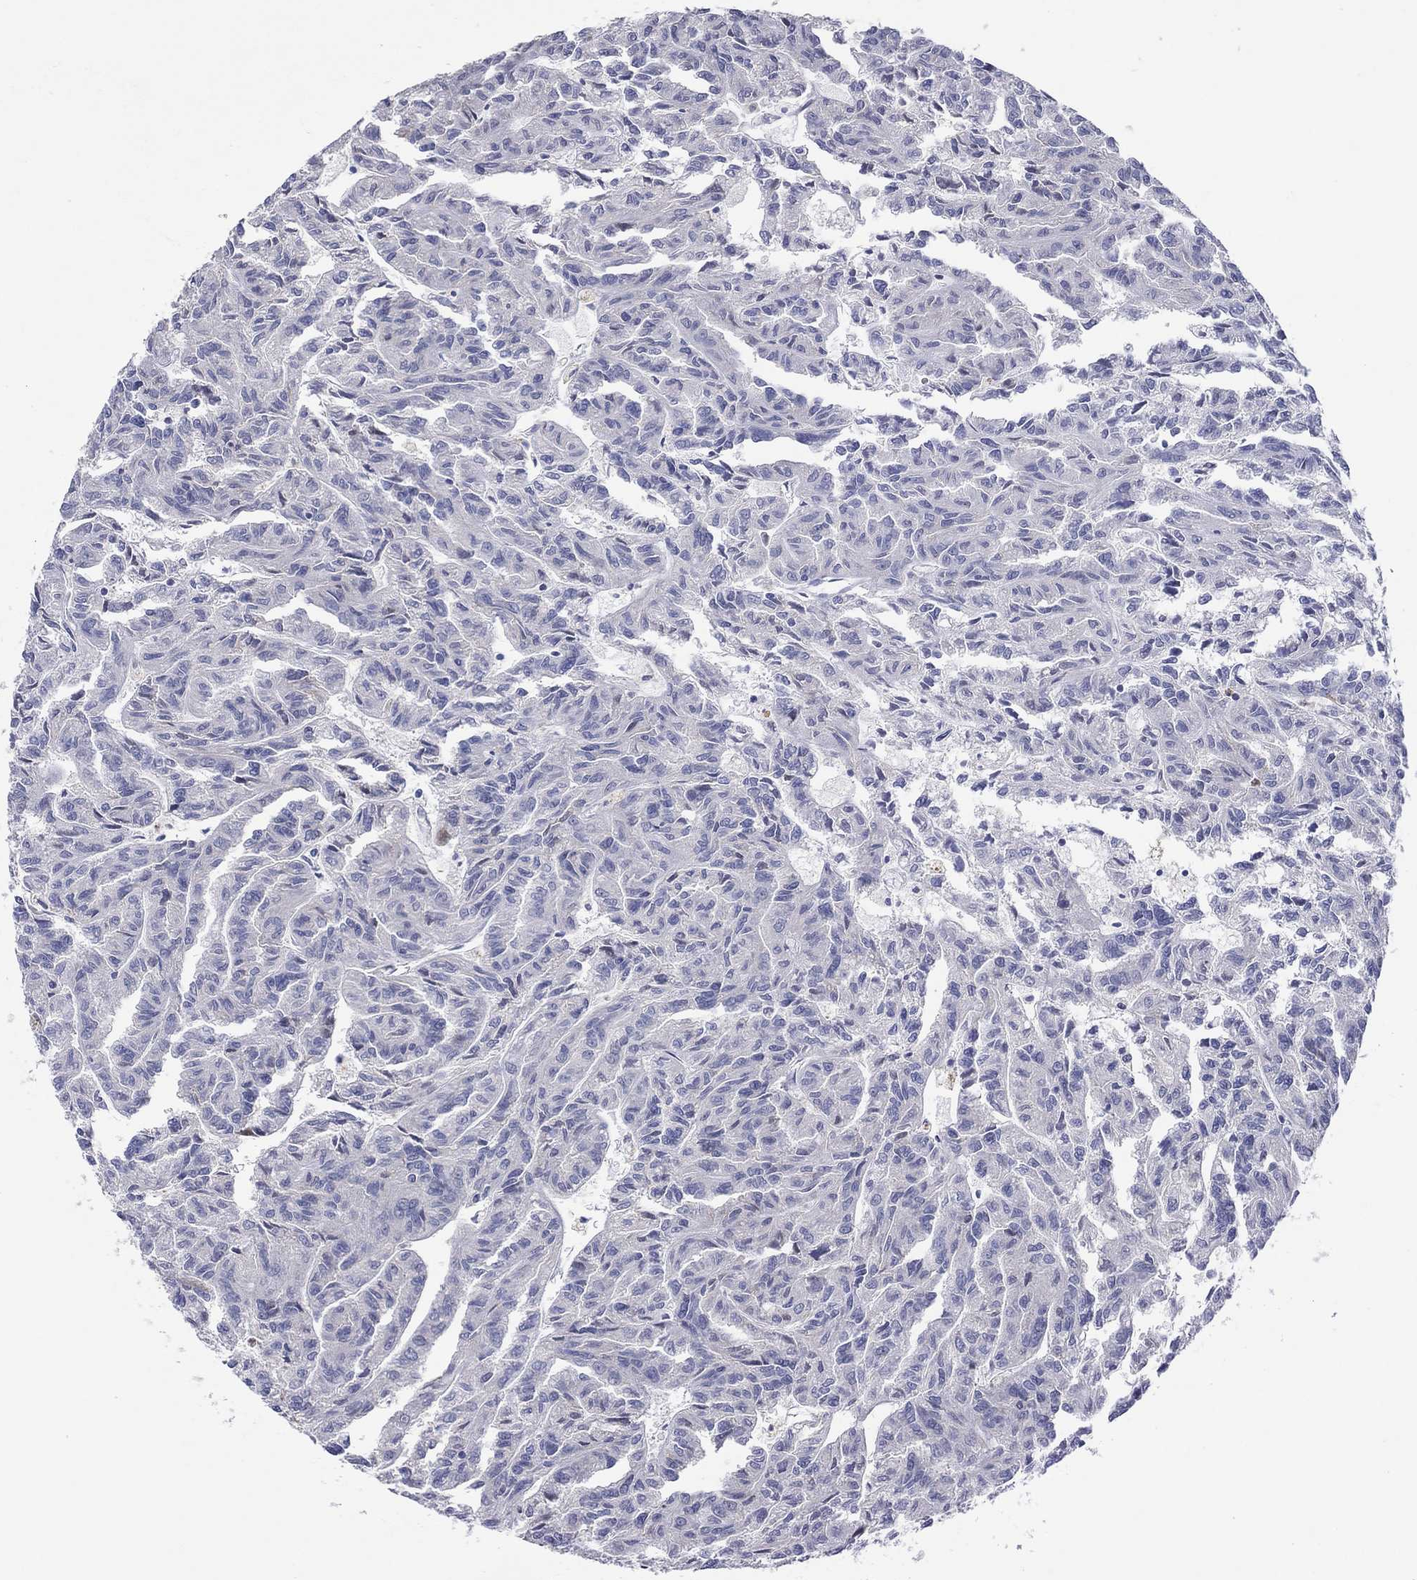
{"staining": {"intensity": "negative", "quantity": "none", "location": "none"}, "tissue": "renal cancer", "cell_type": "Tumor cells", "image_type": "cancer", "snomed": [{"axis": "morphology", "description": "Adenocarcinoma, NOS"}, {"axis": "topography", "description": "Kidney"}], "caption": "The immunohistochemistry micrograph has no significant positivity in tumor cells of renal cancer (adenocarcinoma) tissue.", "gene": "HDC", "patient": {"sex": "male", "age": 79}}